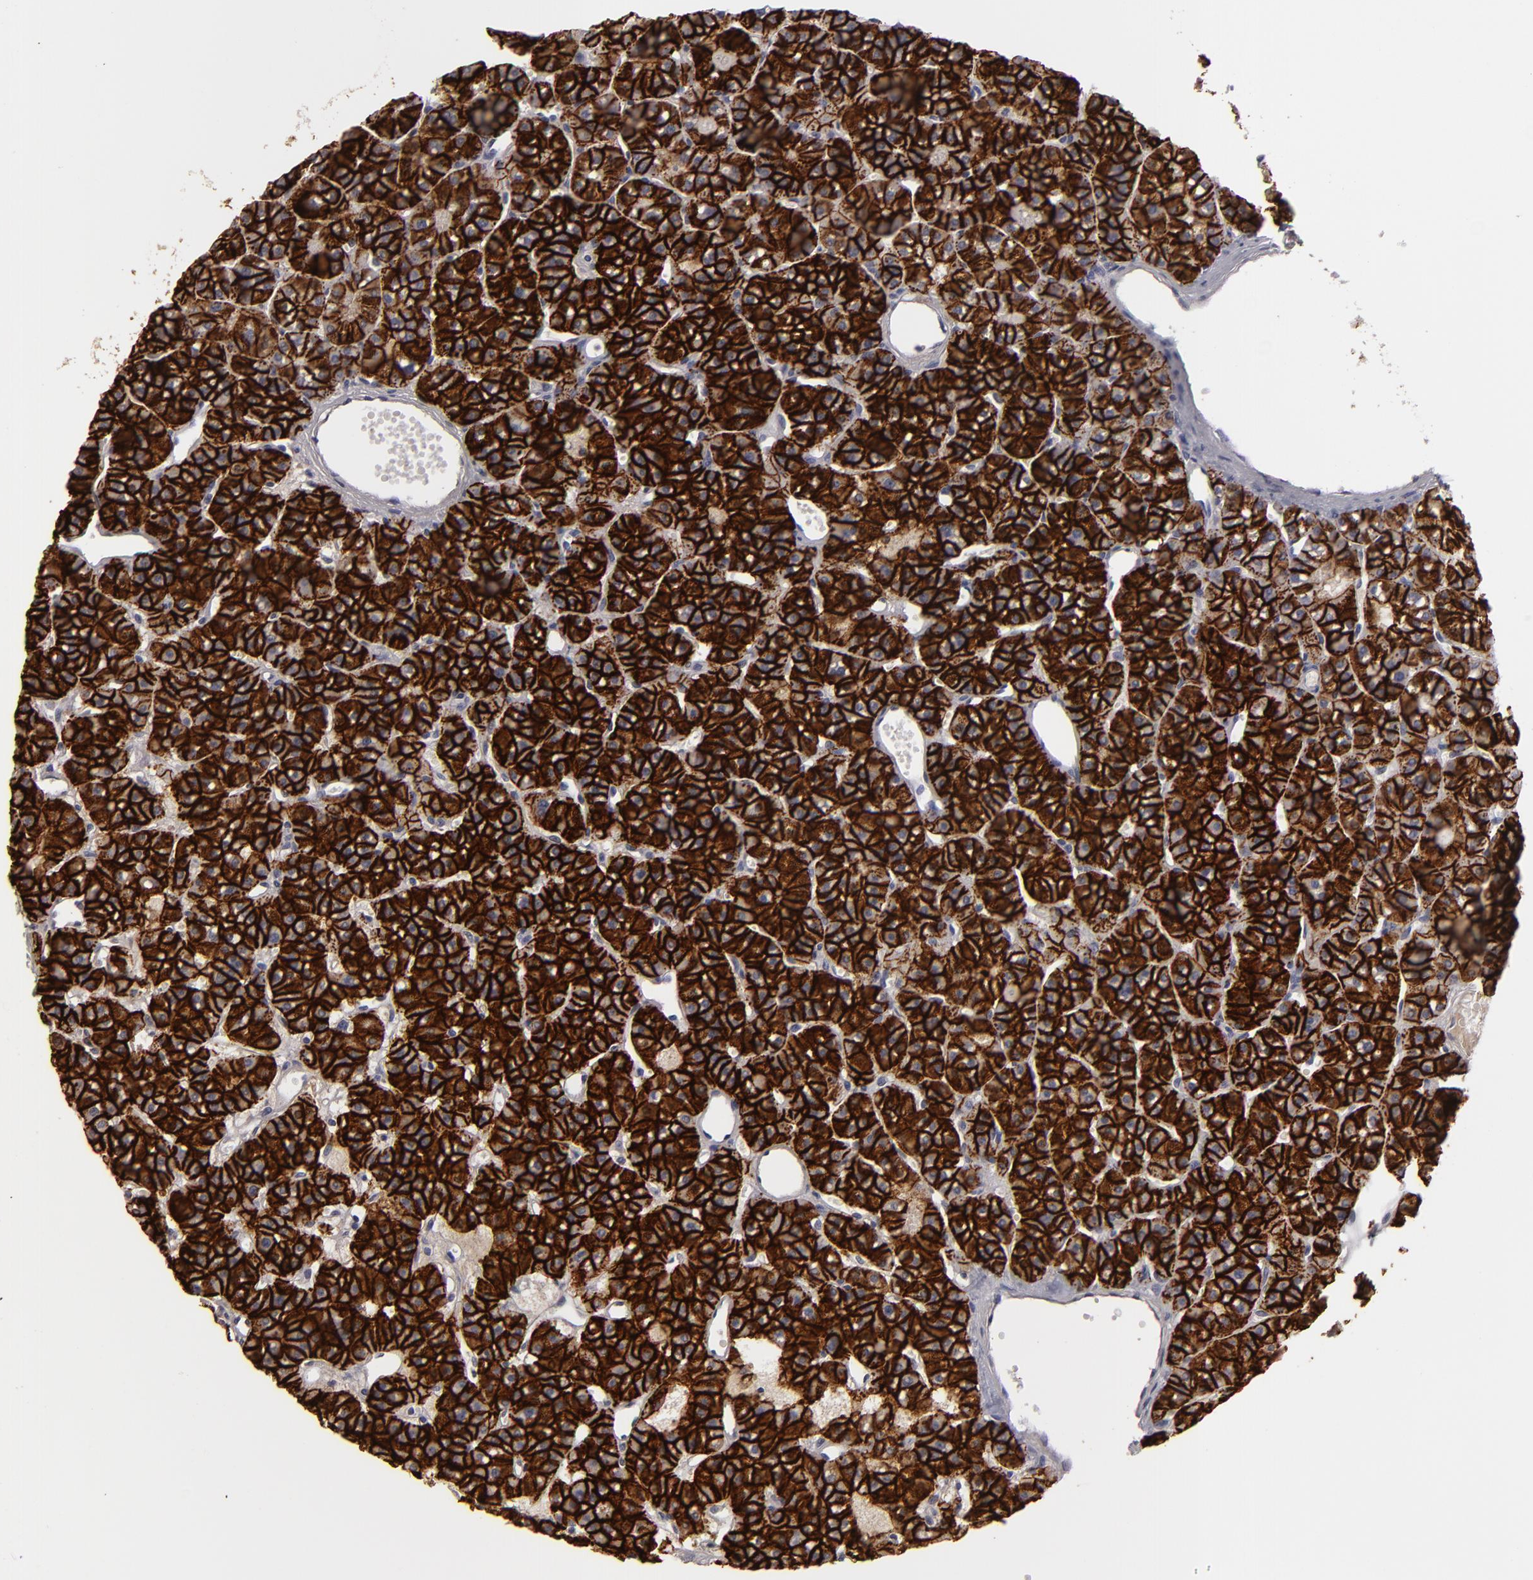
{"staining": {"intensity": "strong", "quantity": ">75%", "location": "cytoplasmic/membranous"}, "tissue": "parathyroid gland", "cell_type": "Glandular cells", "image_type": "normal", "snomed": [{"axis": "morphology", "description": "Normal tissue, NOS"}, {"axis": "topography", "description": "Parathyroid gland"}], "caption": "Protein analysis of normal parathyroid gland shows strong cytoplasmic/membranous expression in approximately >75% of glandular cells.", "gene": "ALCAM", "patient": {"sex": "female", "age": 76}}